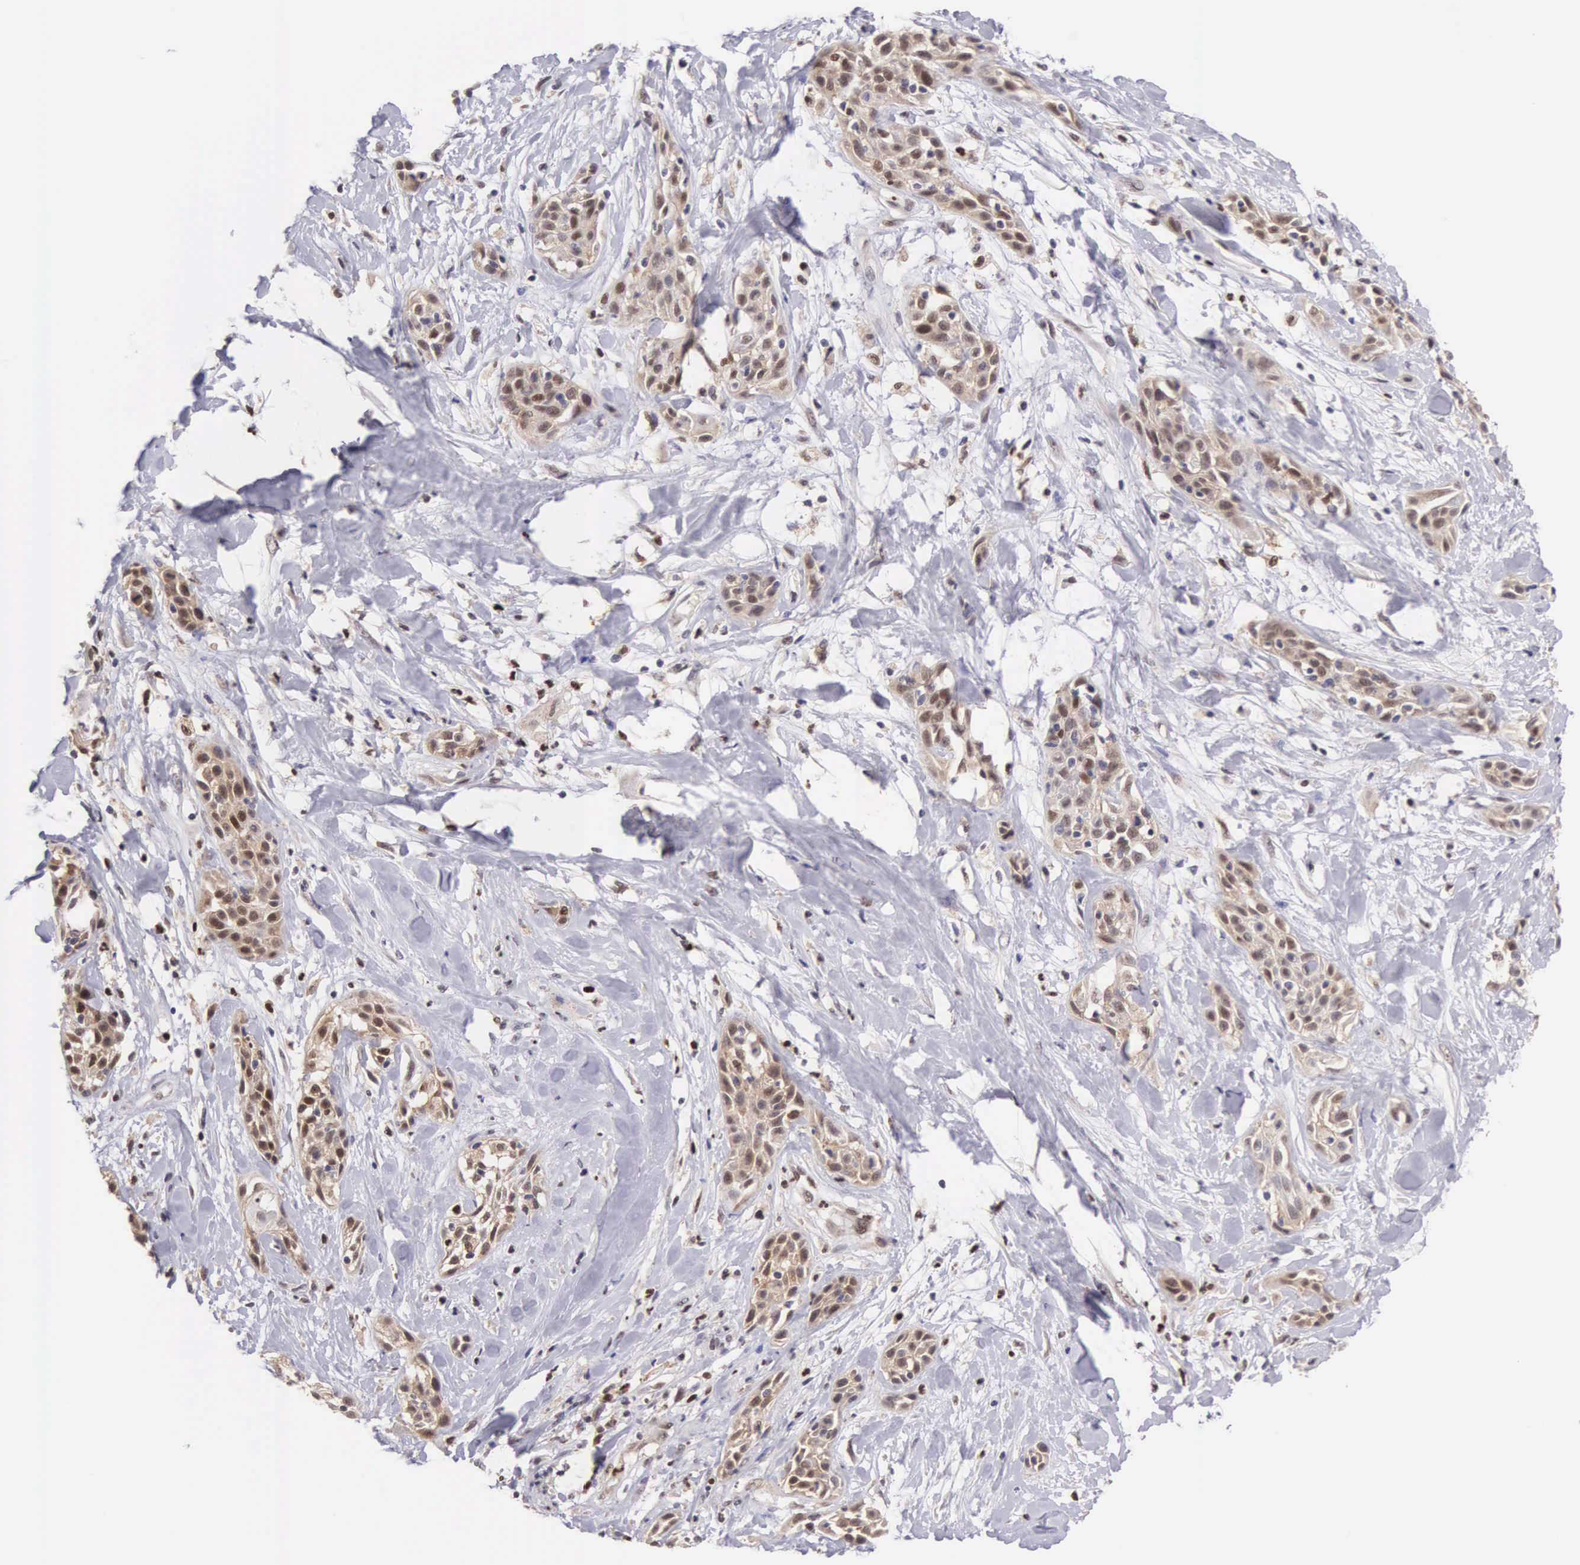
{"staining": {"intensity": "moderate", "quantity": "25%-75%", "location": "nuclear"}, "tissue": "skin cancer", "cell_type": "Tumor cells", "image_type": "cancer", "snomed": [{"axis": "morphology", "description": "Squamous cell carcinoma, NOS"}, {"axis": "topography", "description": "Skin"}, {"axis": "topography", "description": "Anal"}], "caption": "A medium amount of moderate nuclear expression is seen in about 25%-75% of tumor cells in skin squamous cell carcinoma tissue.", "gene": "GRK3", "patient": {"sex": "male", "age": 64}}